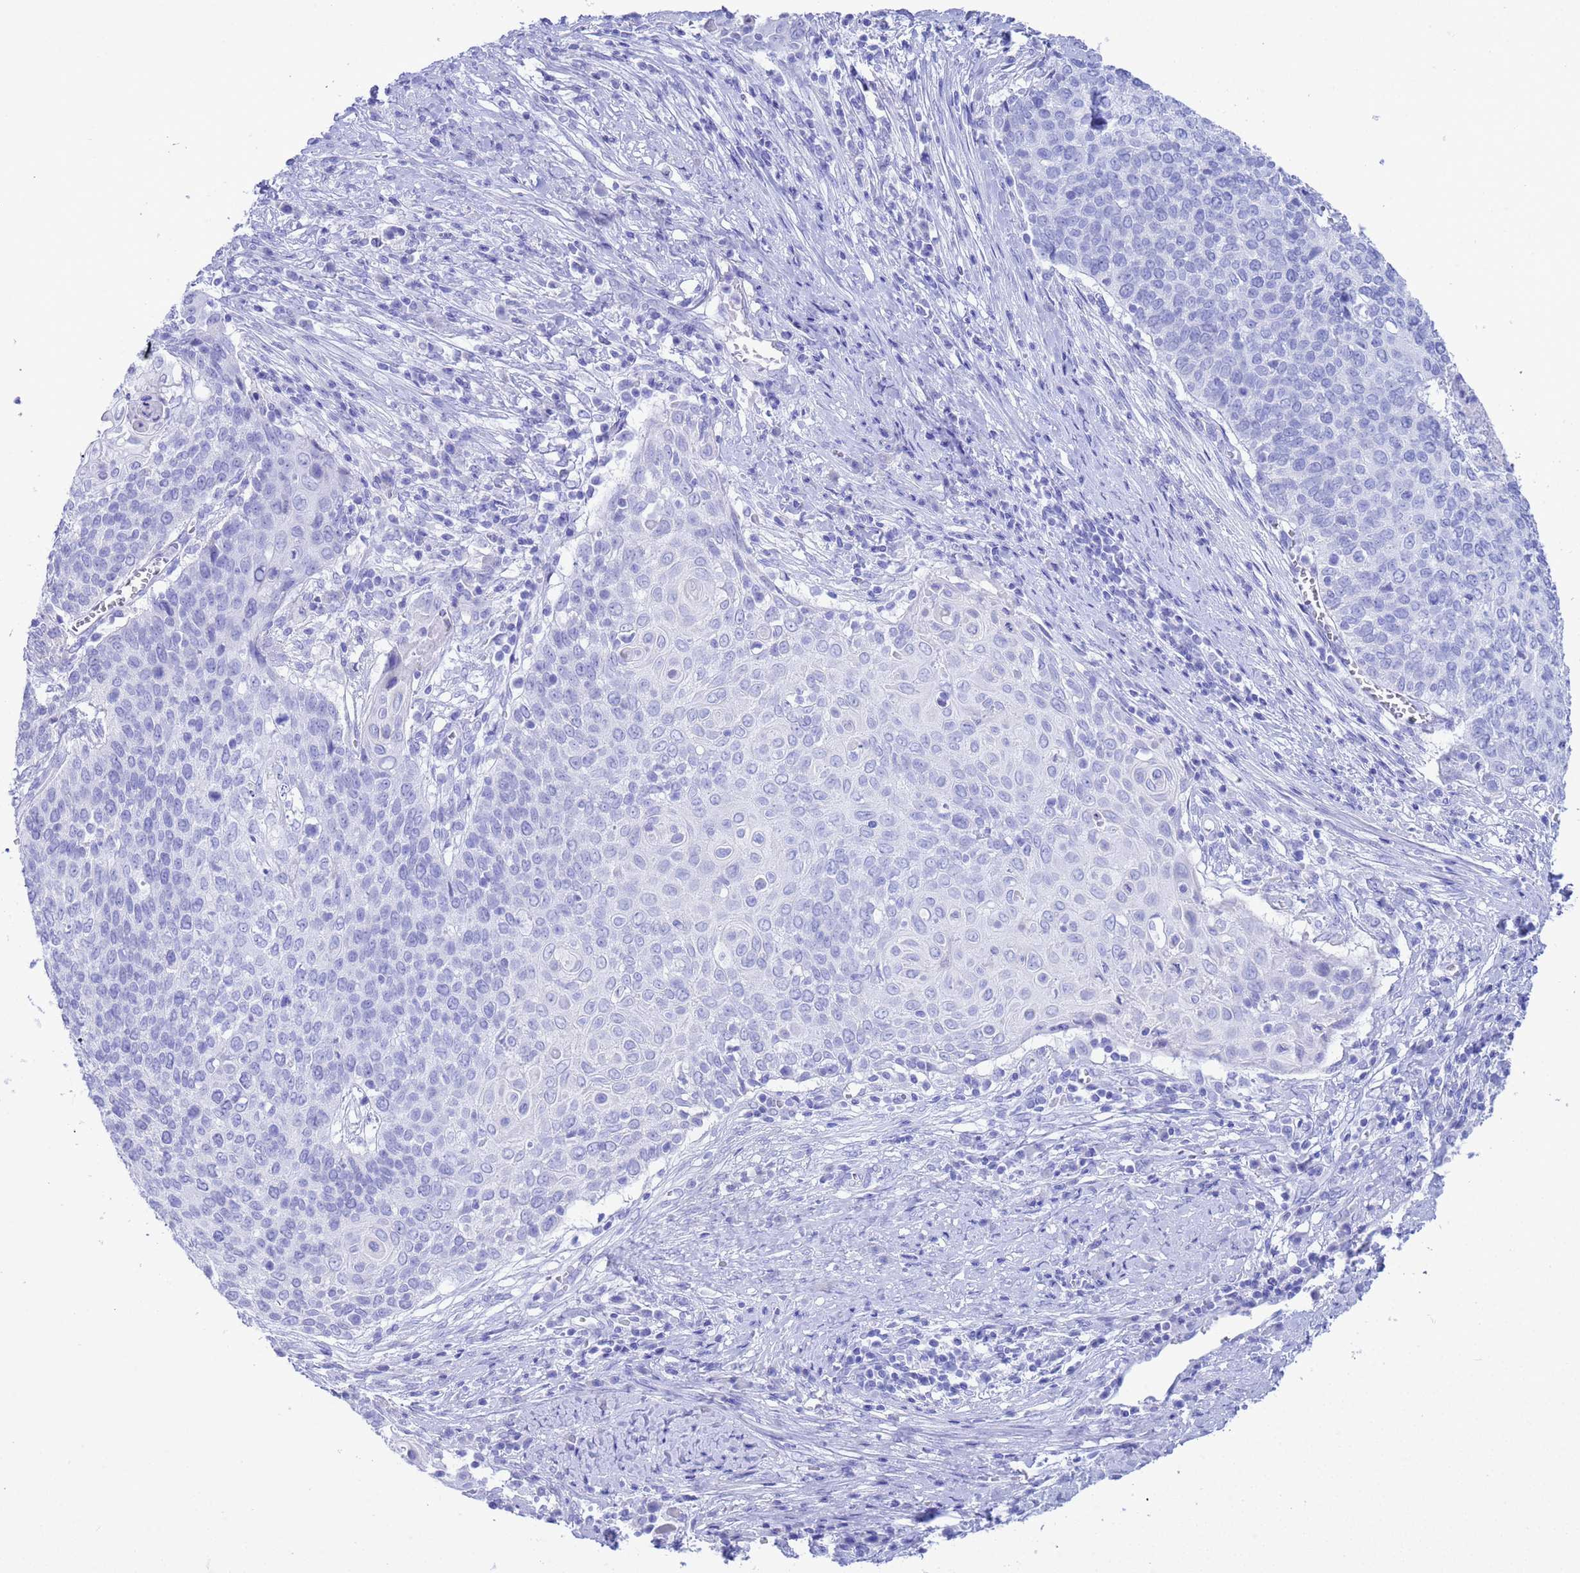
{"staining": {"intensity": "negative", "quantity": "none", "location": "none"}, "tissue": "cervical cancer", "cell_type": "Tumor cells", "image_type": "cancer", "snomed": [{"axis": "morphology", "description": "Squamous cell carcinoma, NOS"}, {"axis": "topography", "description": "Cervix"}], "caption": "There is no significant positivity in tumor cells of squamous cell carcinoma (cervical).", "gene": "GSTM1", "patient": {"sex": "female", "age": 39}}